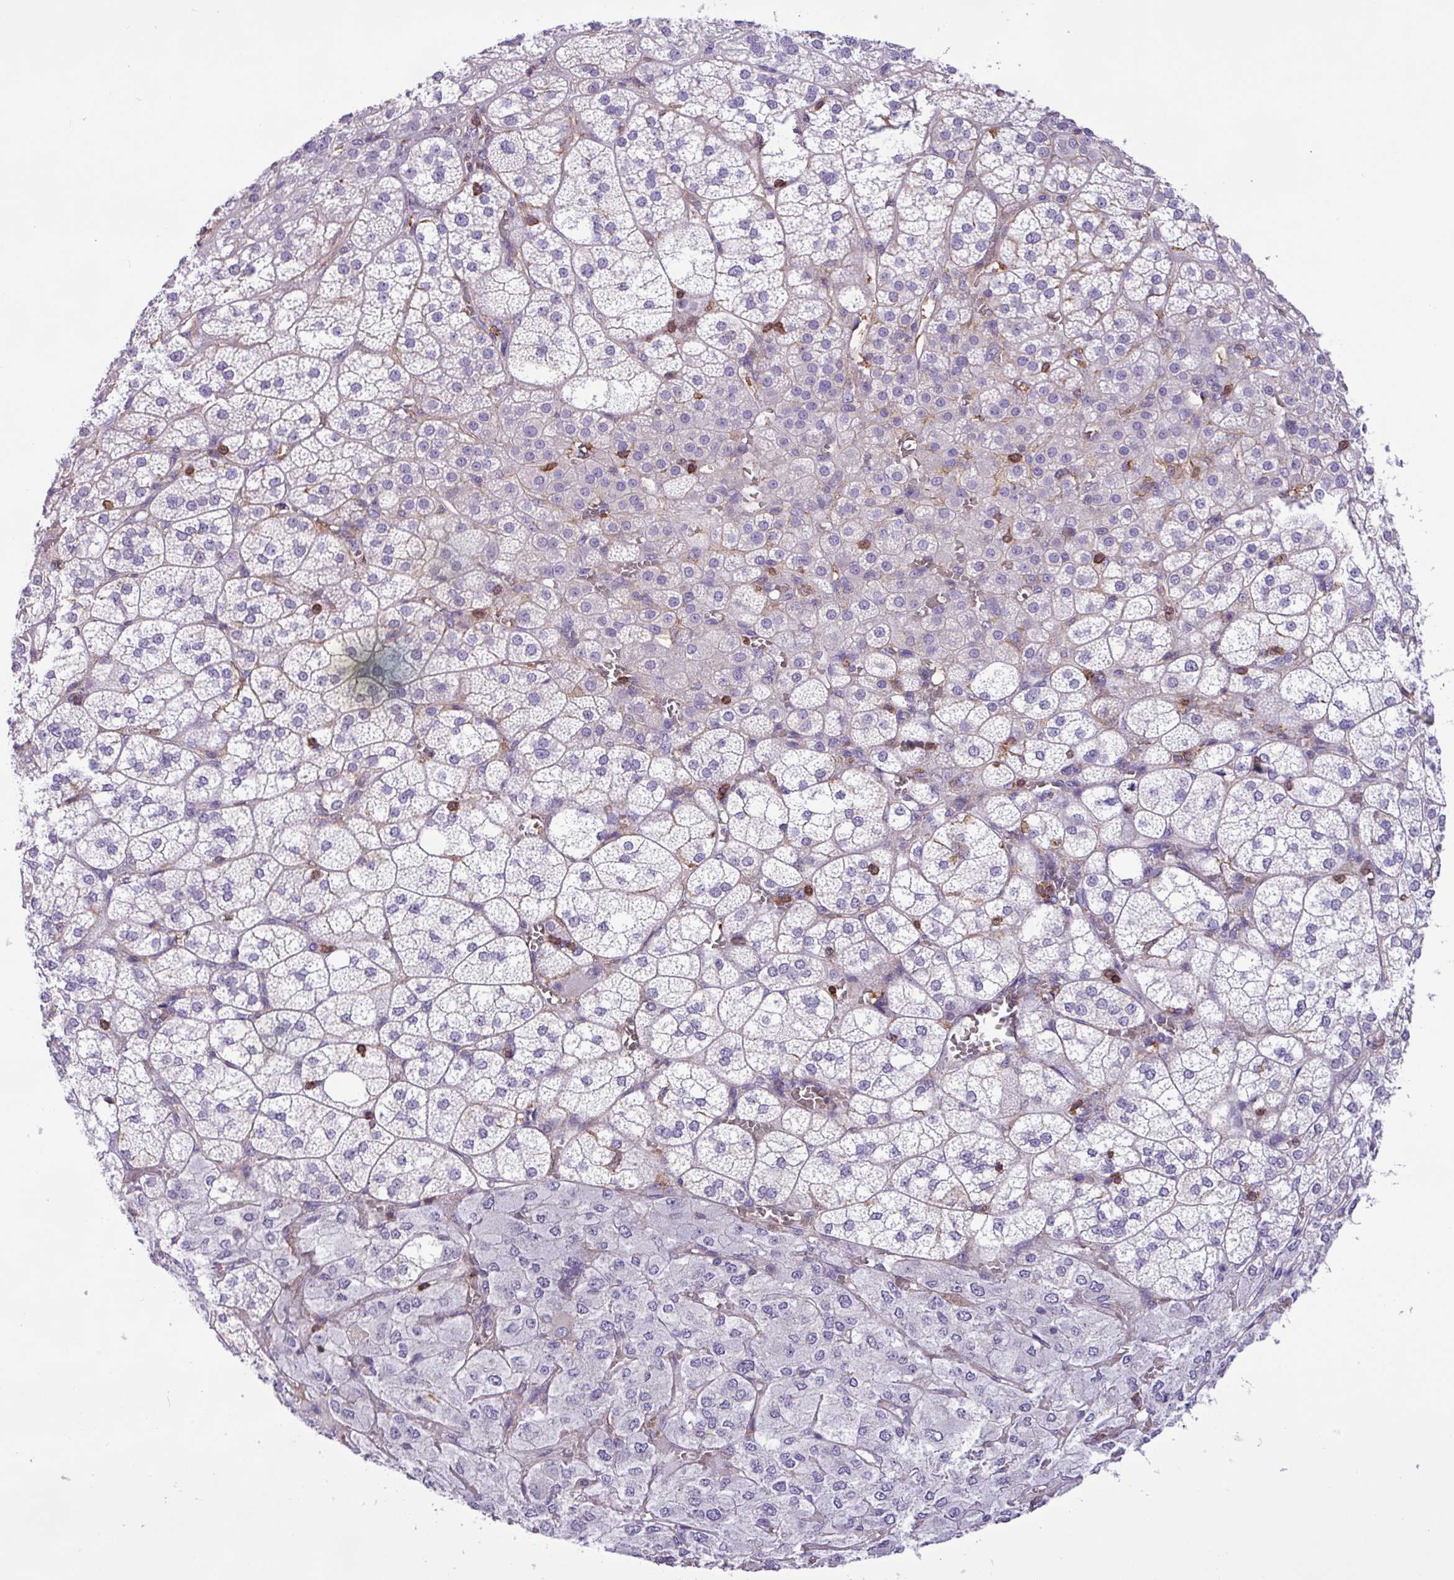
{"staining": {"intensity": "negative", "quantity": "none", "location": "none"}, "tissue": "adrenal gland", "cell_type": "Glandular cells", "image_type": "normal", "snomed": [{"axis": "morphology", "description": "Normal tissue, NOS"}, {"axis": "topography", "description": "Adrenal gland"}], "caption": "Glandular cells show no significant expression in normal adrenal gland. The staining was performed using DAB (3,3'-diaminobenzidine) to visualize the protein expression in brown, while the nuclei were stained in blue with hematoxylin (Magnification: 20x).", "gene": "PPP1R18", "patient": {"sex": "female", "age": 60}}